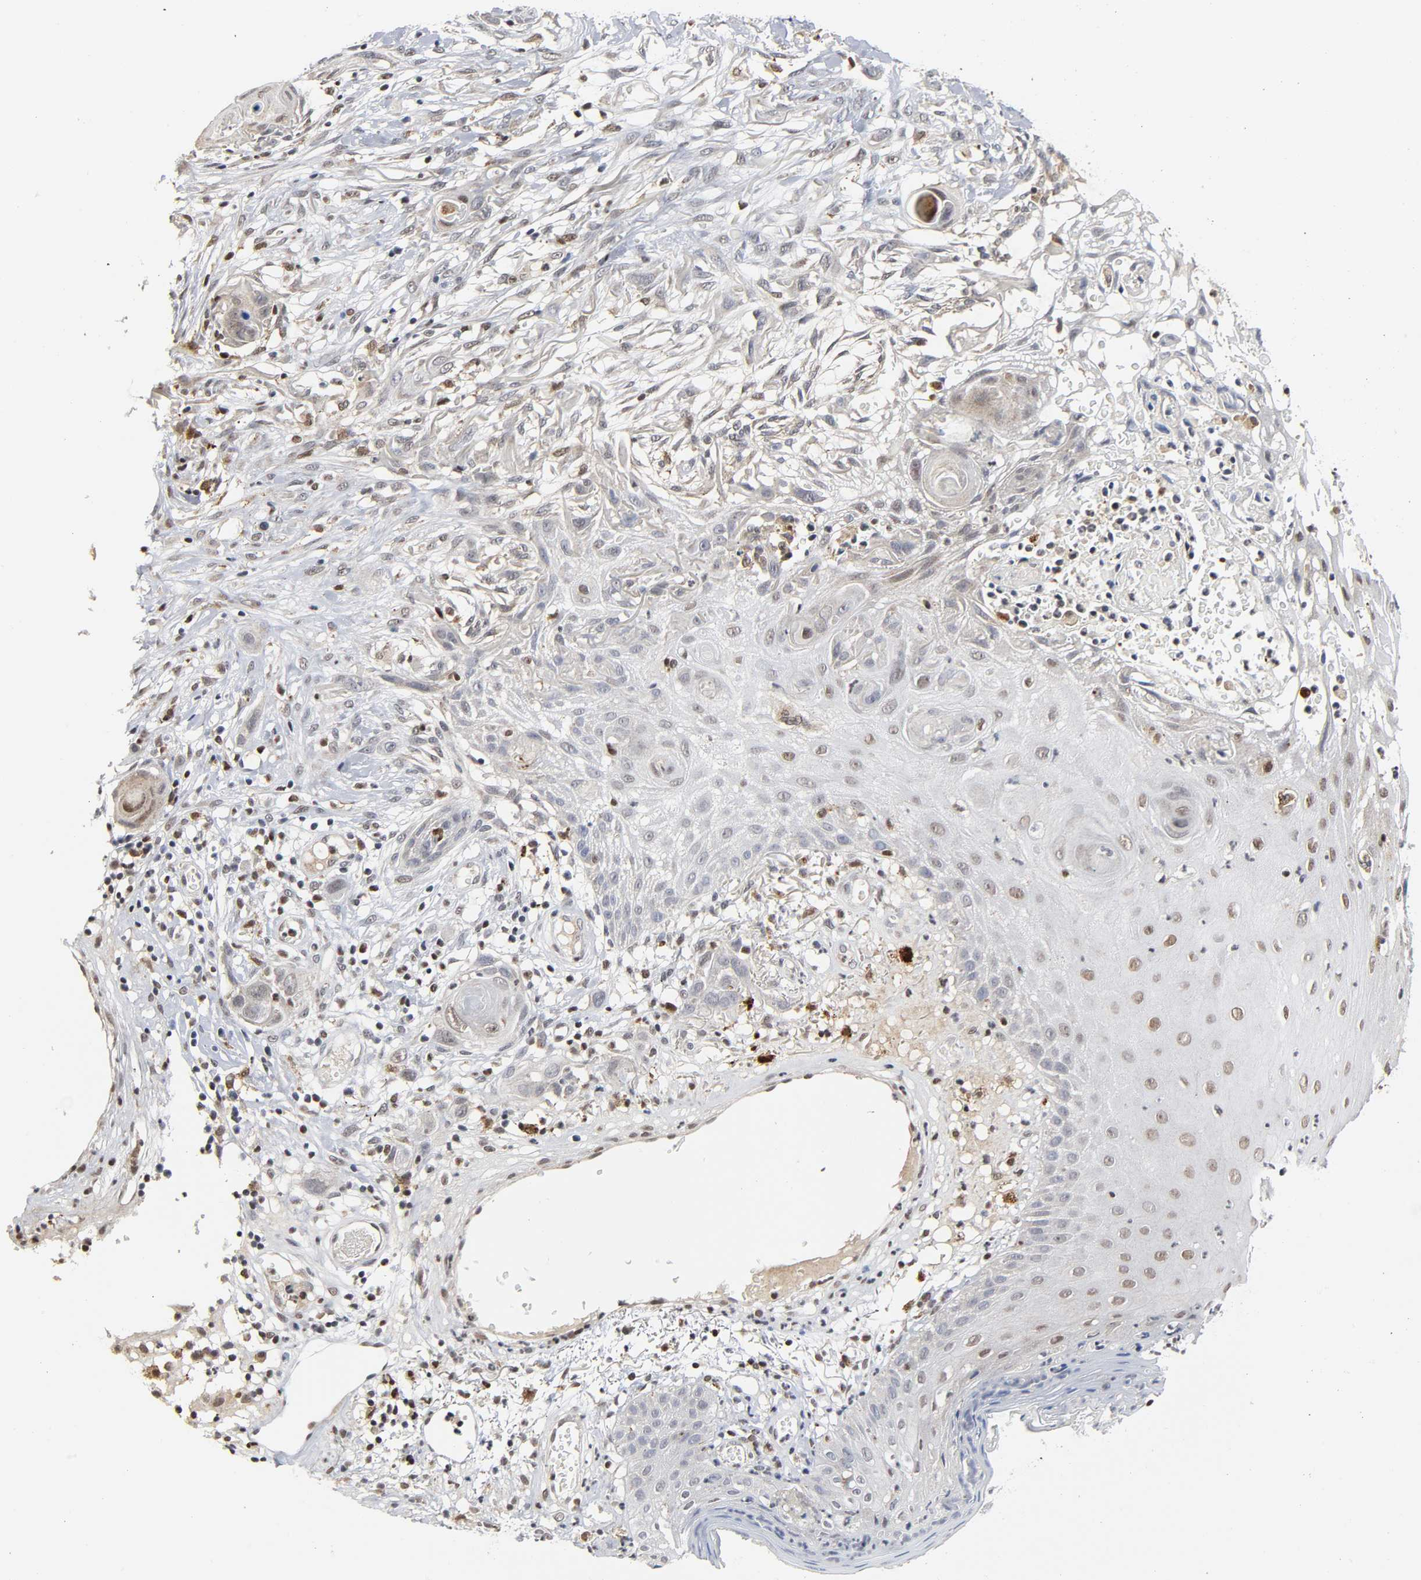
{"staining": {"intensity": "weak", "quantity": "<25%", "location": "nuclear"}, "tissue": "skin cancer", "cell_type": "Tumor cells", "image_type": "cancer", "snomed": [{"axis": "morphology", "description": "Normal tissue, NOS"}, {"axis": "morphology", "description": "Squamous cell carcinoma, NOS"}, {"axis": "topography", "description": "Skin"}], "caption": "Tumor cells show no significant protein positivity in skin cancer. (Immunohistochemistry, brightfield microscopy, high magnification).", "gene": "KAT2B", "patient": {"sex": "female", "age": 59}}